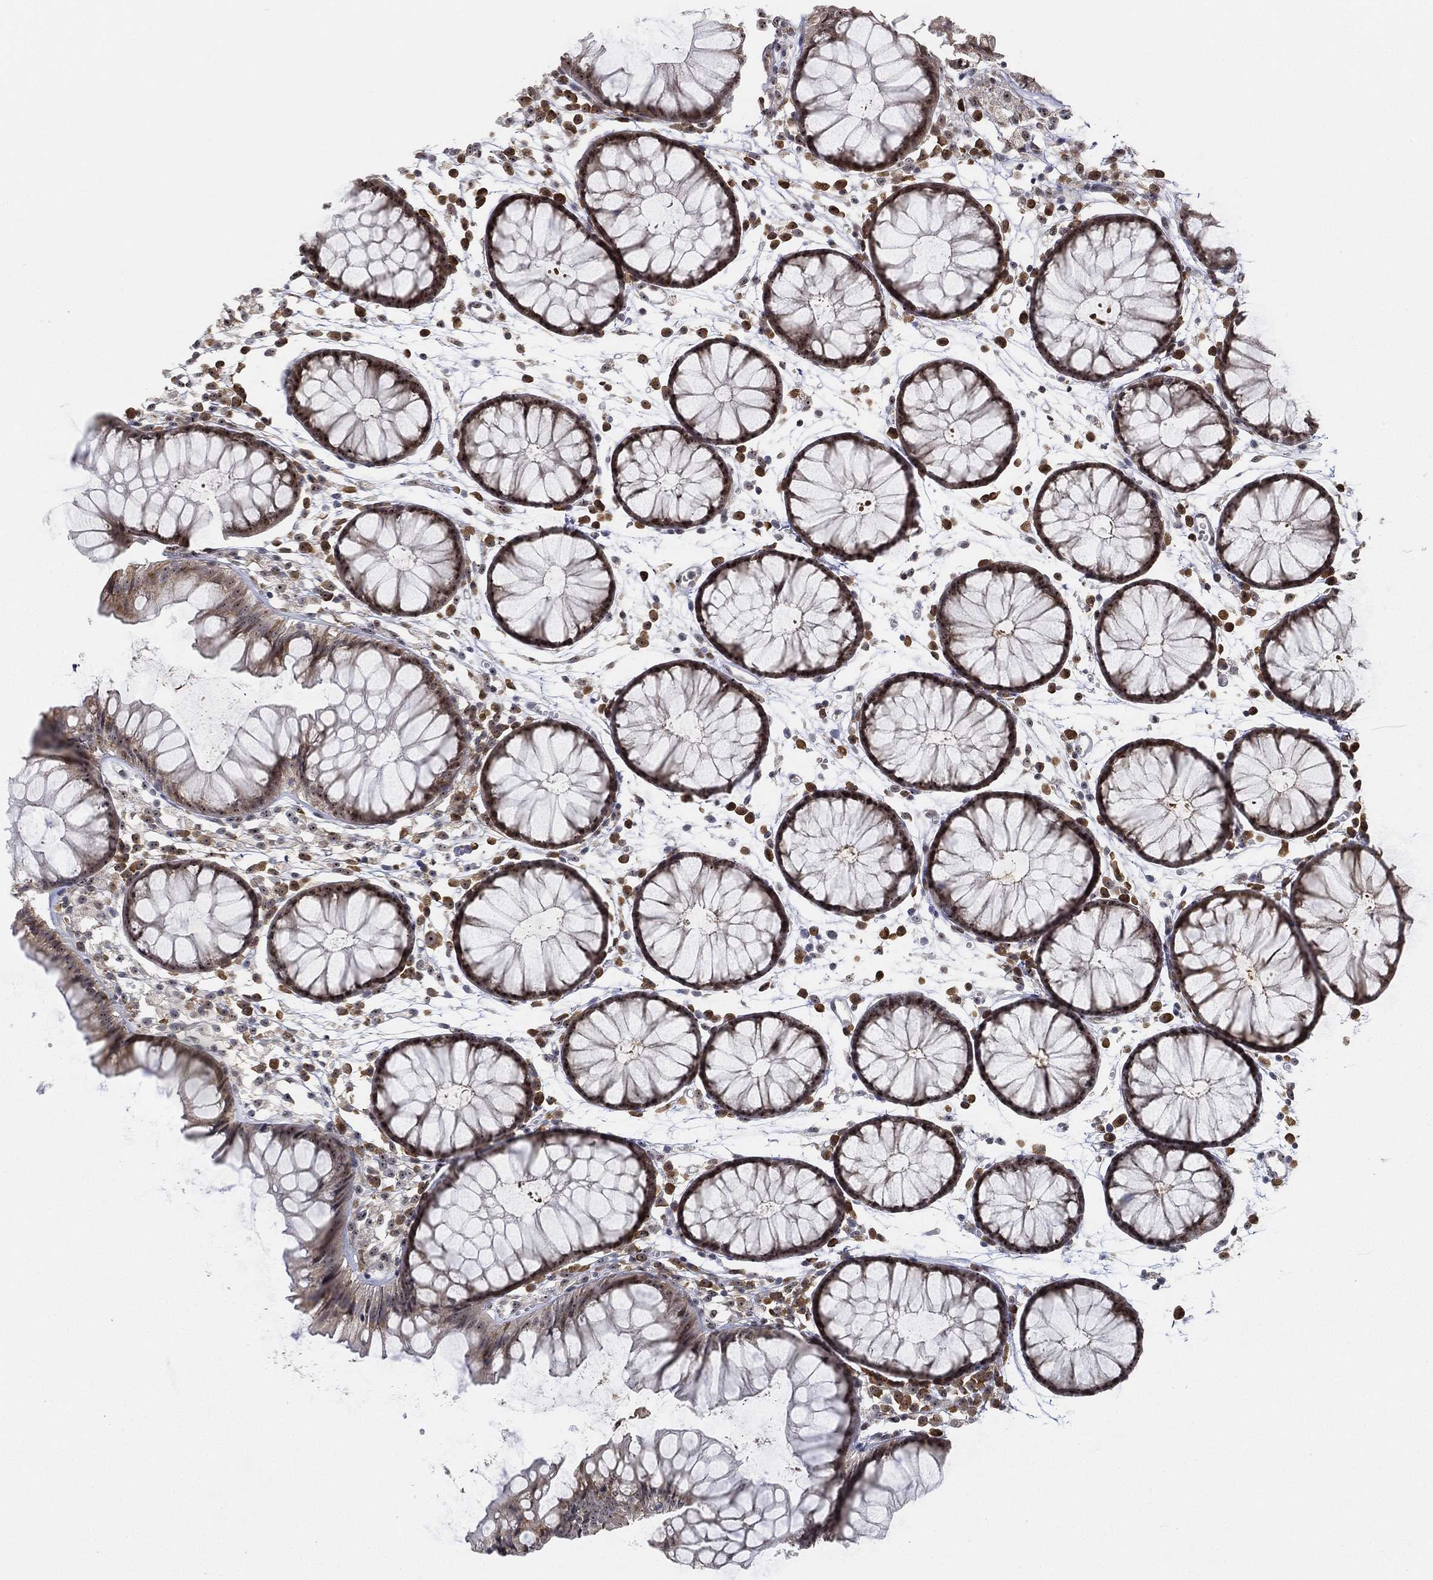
{"staining": {"intensity": "negative", "quantity": "none", "location": "none"}, "tissue": "colon", "cell_type": "Endothelial cells", "image_type": "normal", "snomed": [{"axis": "morphology", "description": "Normal tissue, NOS"}, {"axis": "morphology", "description": "Adenocarcinoma, NOS"}, {"axis": "topography", "description": "Colon"}], "caption": "High power microscopy micrograph of an immunohistochemistry histopathology image of normal colon, revealing no significant expression in endothelial cells.", "gene": "PPP1R16B", "patient": {"sex": "male", "age": 65}}